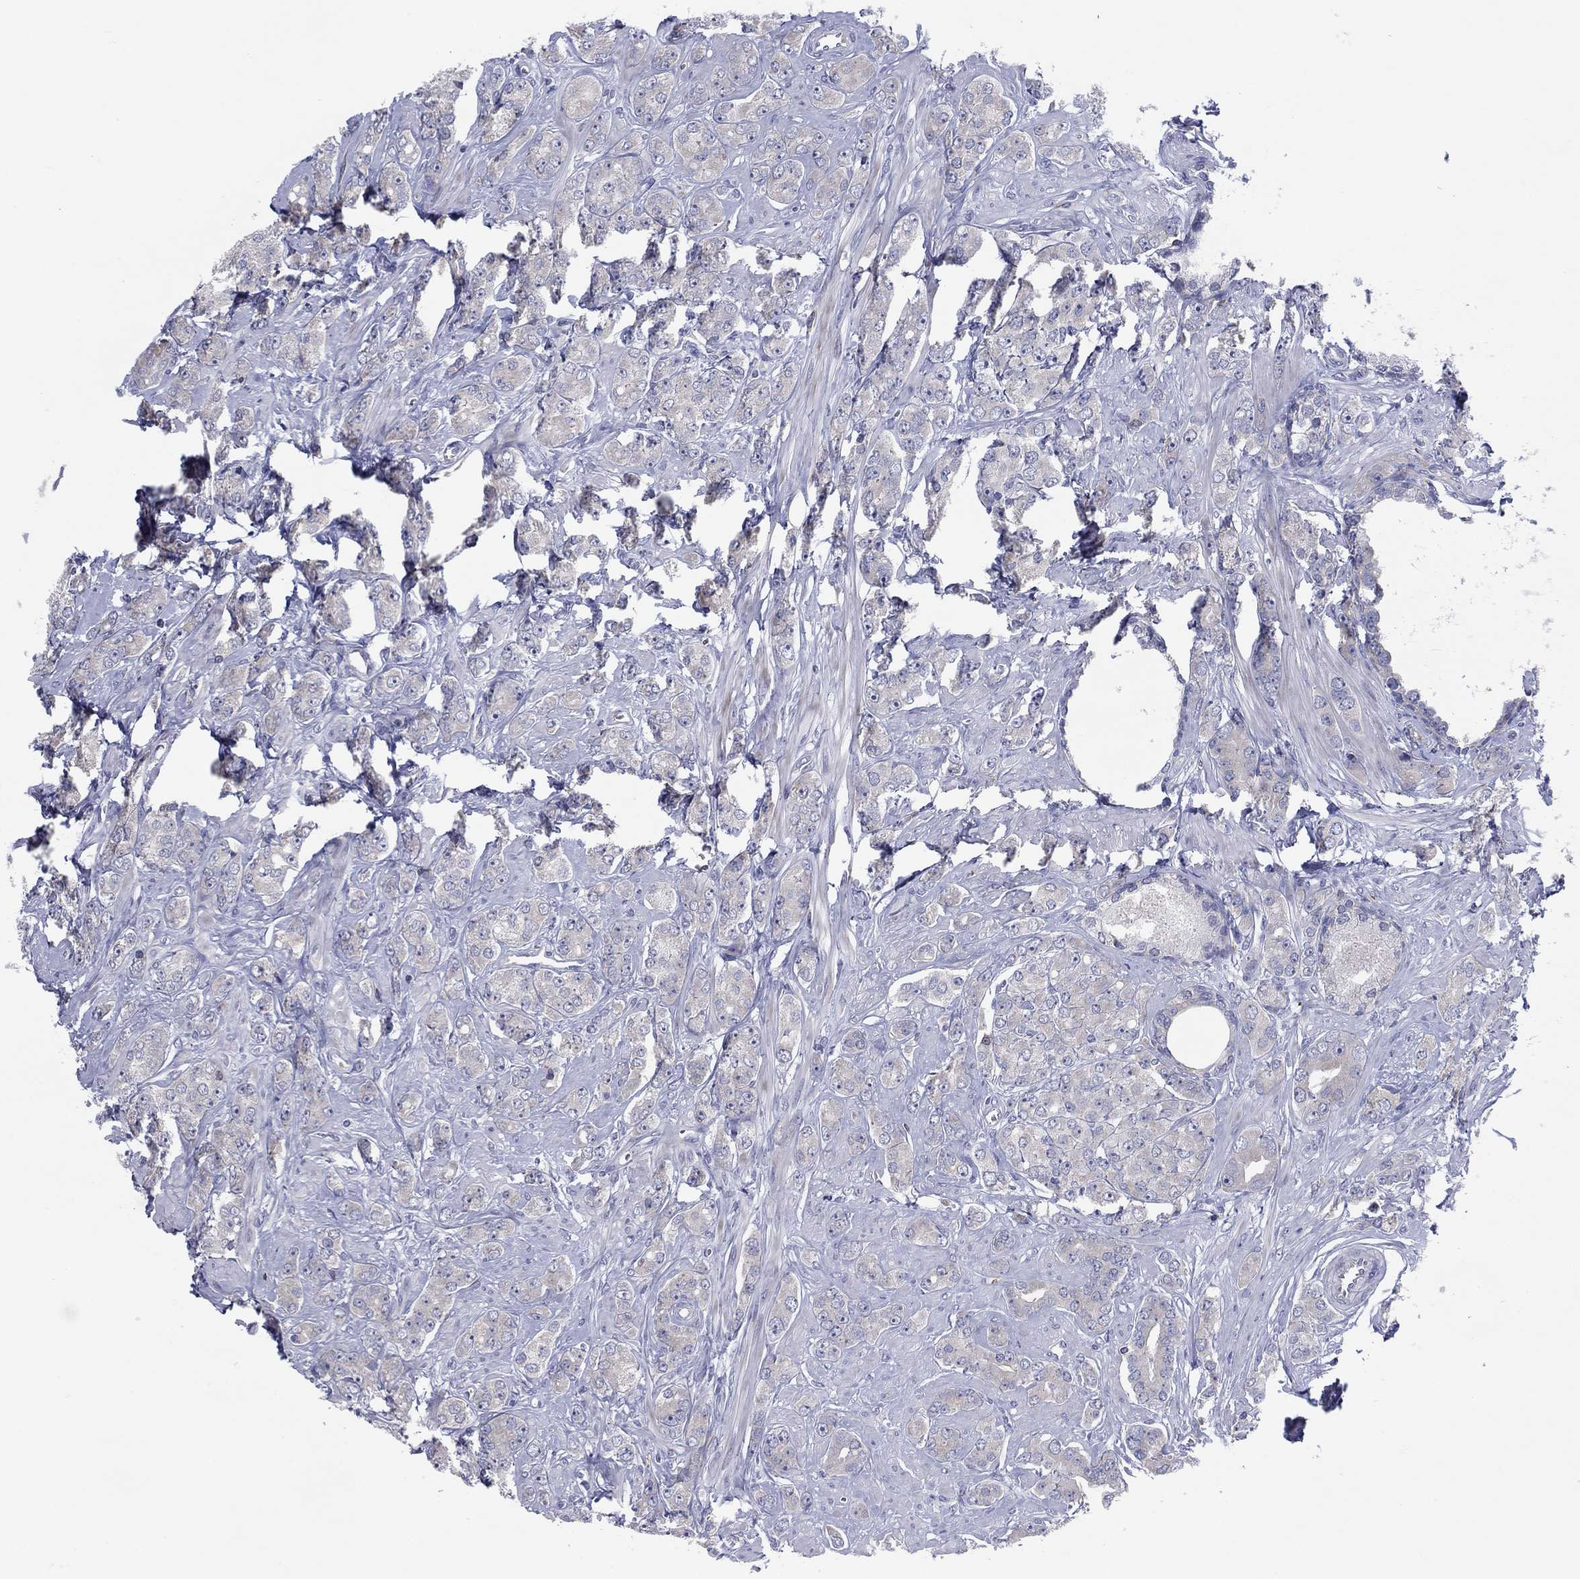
{"staining": {"intensity": "negative", "quantity": "none", "location": "none"}, "tissue": "prostate cancer", "cell_type": "Tumor cells", "image_type": "cancer", "snomed": [{"axis": "morphology", "description": "Adenocarcinoma, NOS"}, {"axis": "topography", "description": "Prostate"}], "caption": "There is no significant expression in tumor cells of prostate cancer (adenocarcinoma).", "gene": "PVR", "patient": {"sex": "male", "age": 67}}